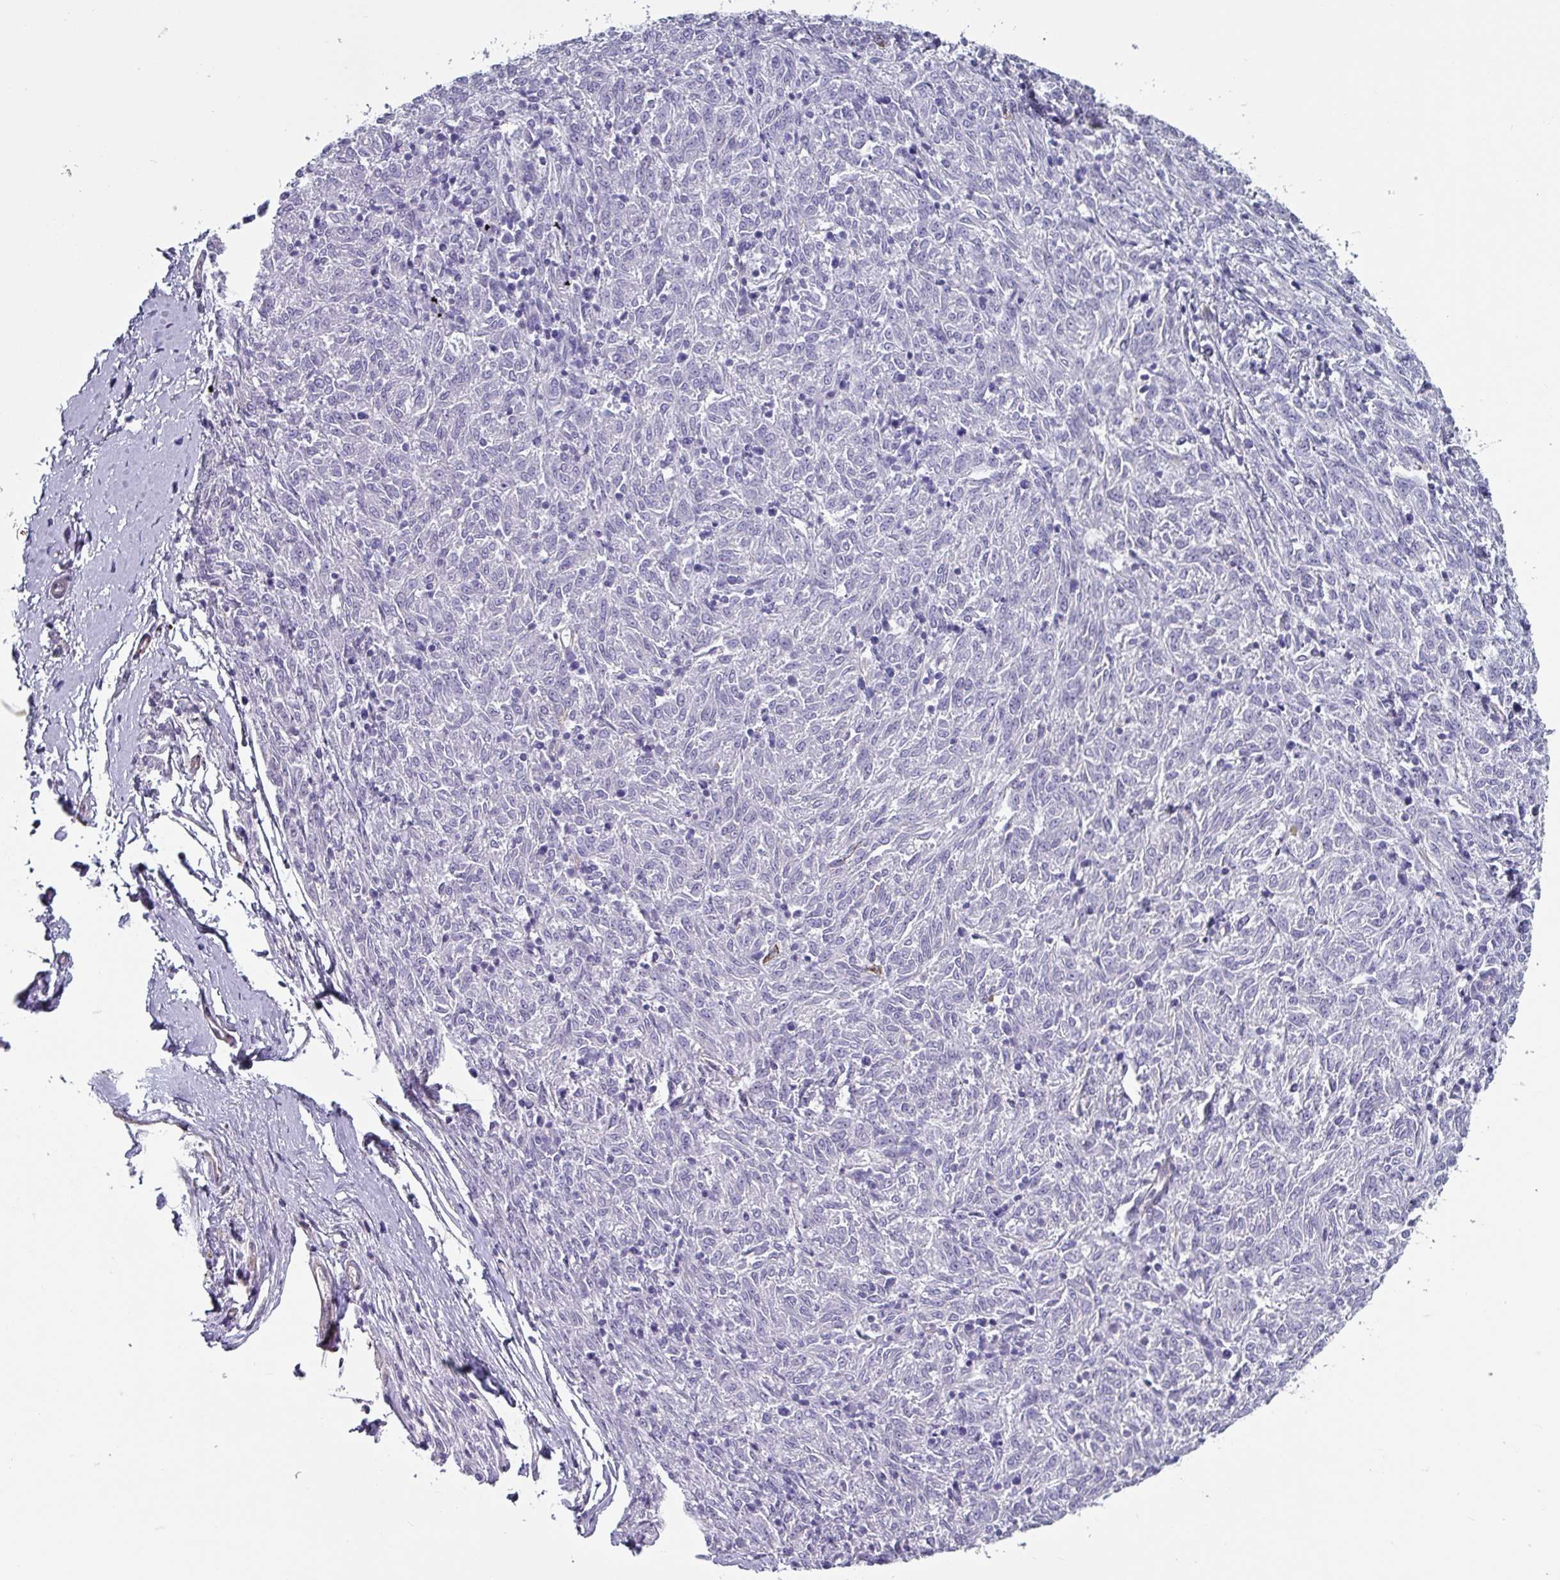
{"staining": {"intensity": "negative", "quantity": "none", "location": "none"}, "tissue": "melanoma", "cell_type": "Tumor cells", "image_type": "cancer", "snomed": [{"axis": "morphology", "description": "Malignant melanoma, NOS"}, {"axis": "topography", "description": "Skin"}], "caption": "Tumor cells are negative for protein expression in human melanoma.", "gene": "ZNF816-ZNF321P", "patient": {"sex": "female", "age": 72}}